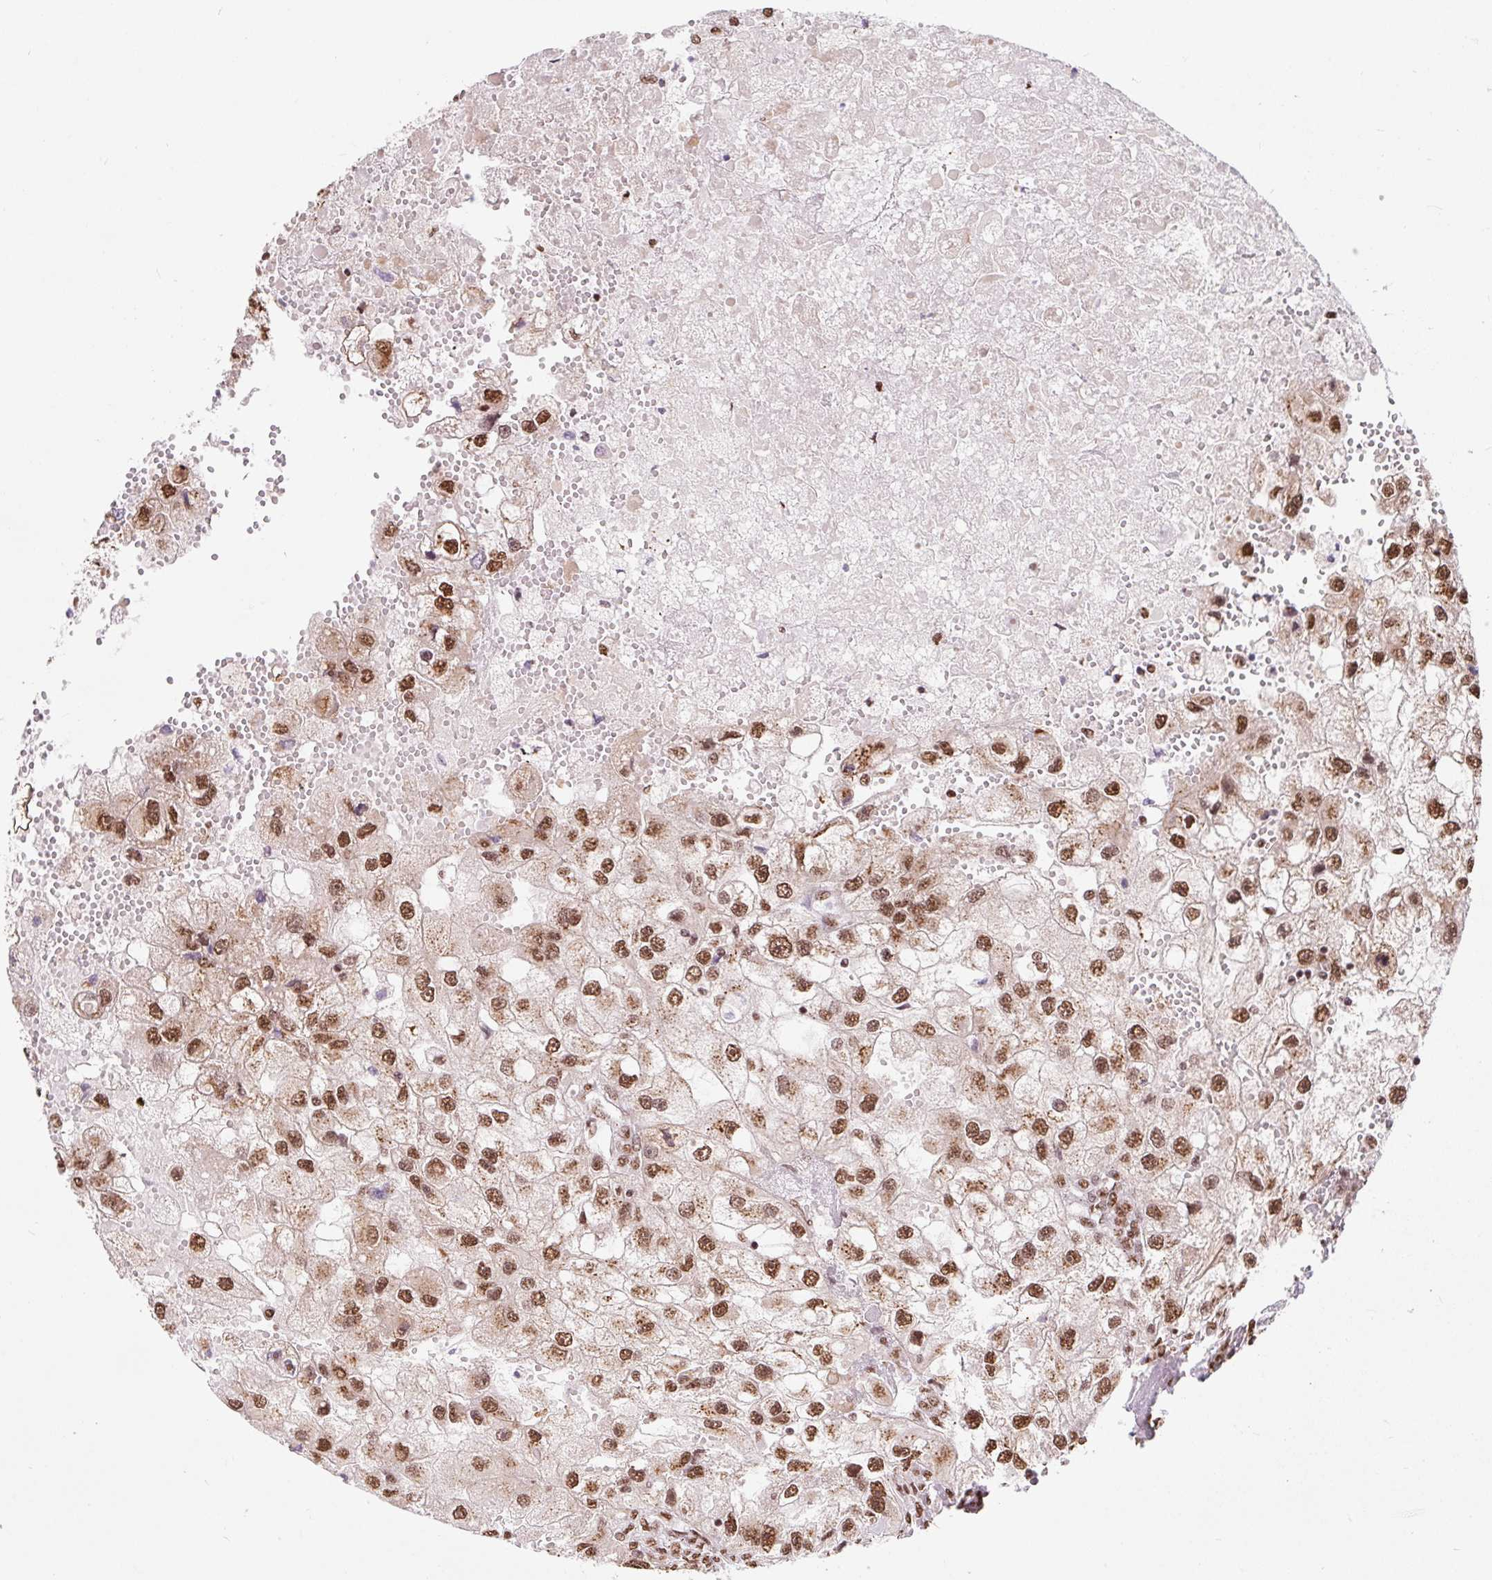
{"staining": {"intensity": "moderate", "quantity": ">75%", "location": "nuclear"}, "tissue": "renal cancer", "cell_type": "Tumor cells", "image_type": "cancer", "snomed": [{"axis": "morphology", "description": "Adenocarcinoma, NOS"}, {"axis": "topography", "description": "Kidney"}], "caption": "Brown immunohistochemical staining in human renal adenocarcinoma displays moderate nuclear expression in approximately >75% of tumor cells.", "gene": "BICRA", "patient": {"sex": "male", "age": 63}}